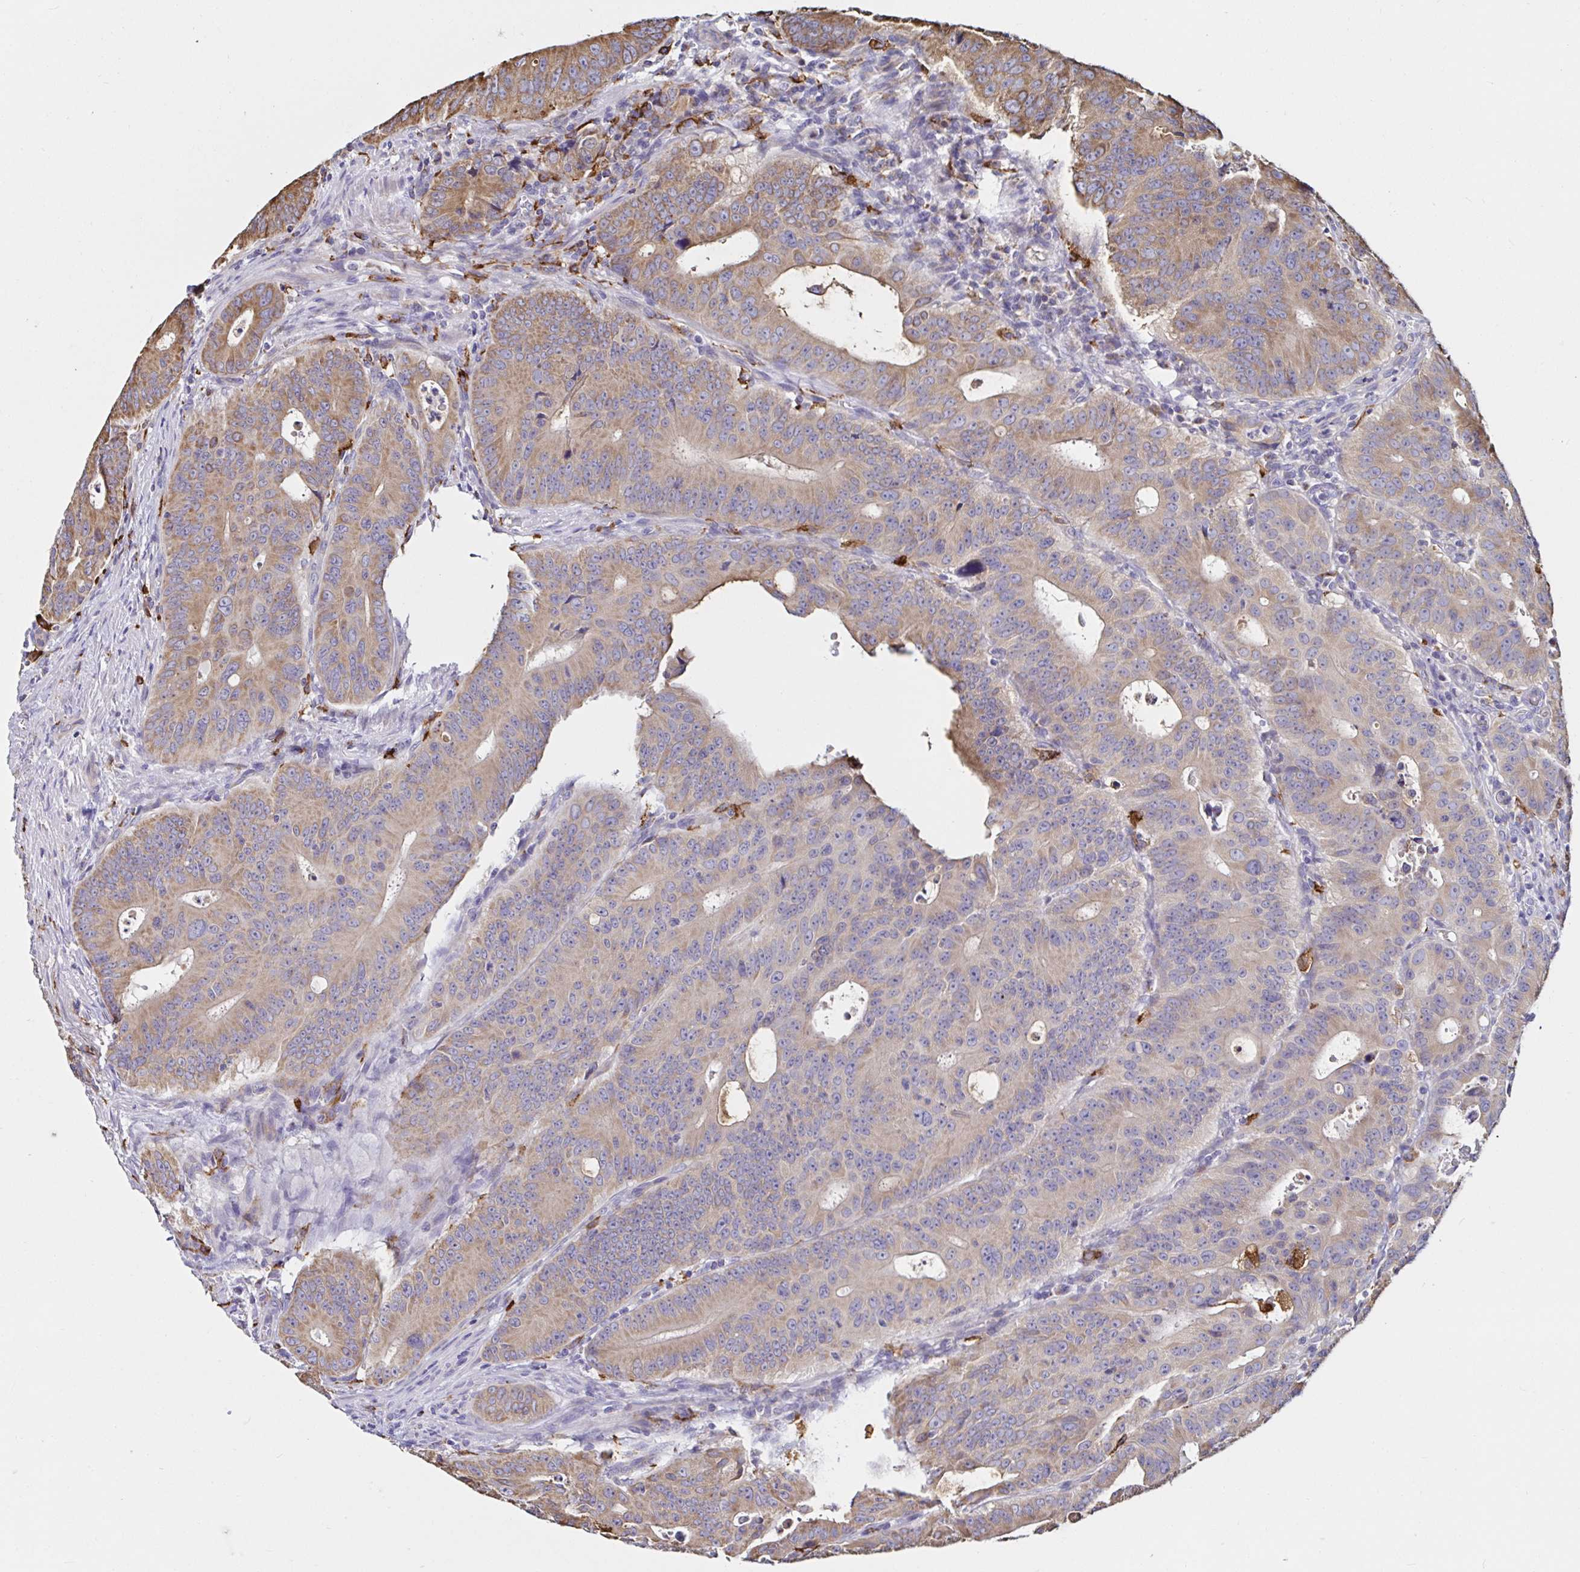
{"staining": {"intensity": "moderate", "quantity": ">75%", "location": "cytoplasmic/membranous"}, "tissue": "colorectal cancer", "cell_type": "Tumor cells", "image_type": "cancer", "snomed": [{"axis": "morphology", "description": "Adenocarcinoma, NOS"}, {"axis": "topography", "description": "Colon"}], "caption": "The photomicrograph demonstrates immunohistochemical staining of colorectal cancer (adenocarcinoma). There is moderate cytoplasmic/membranous expression is seen in approximately >75% of tumor cells.", "gene": "MSR1", "patient": {"sex": "male", "age": 62}}